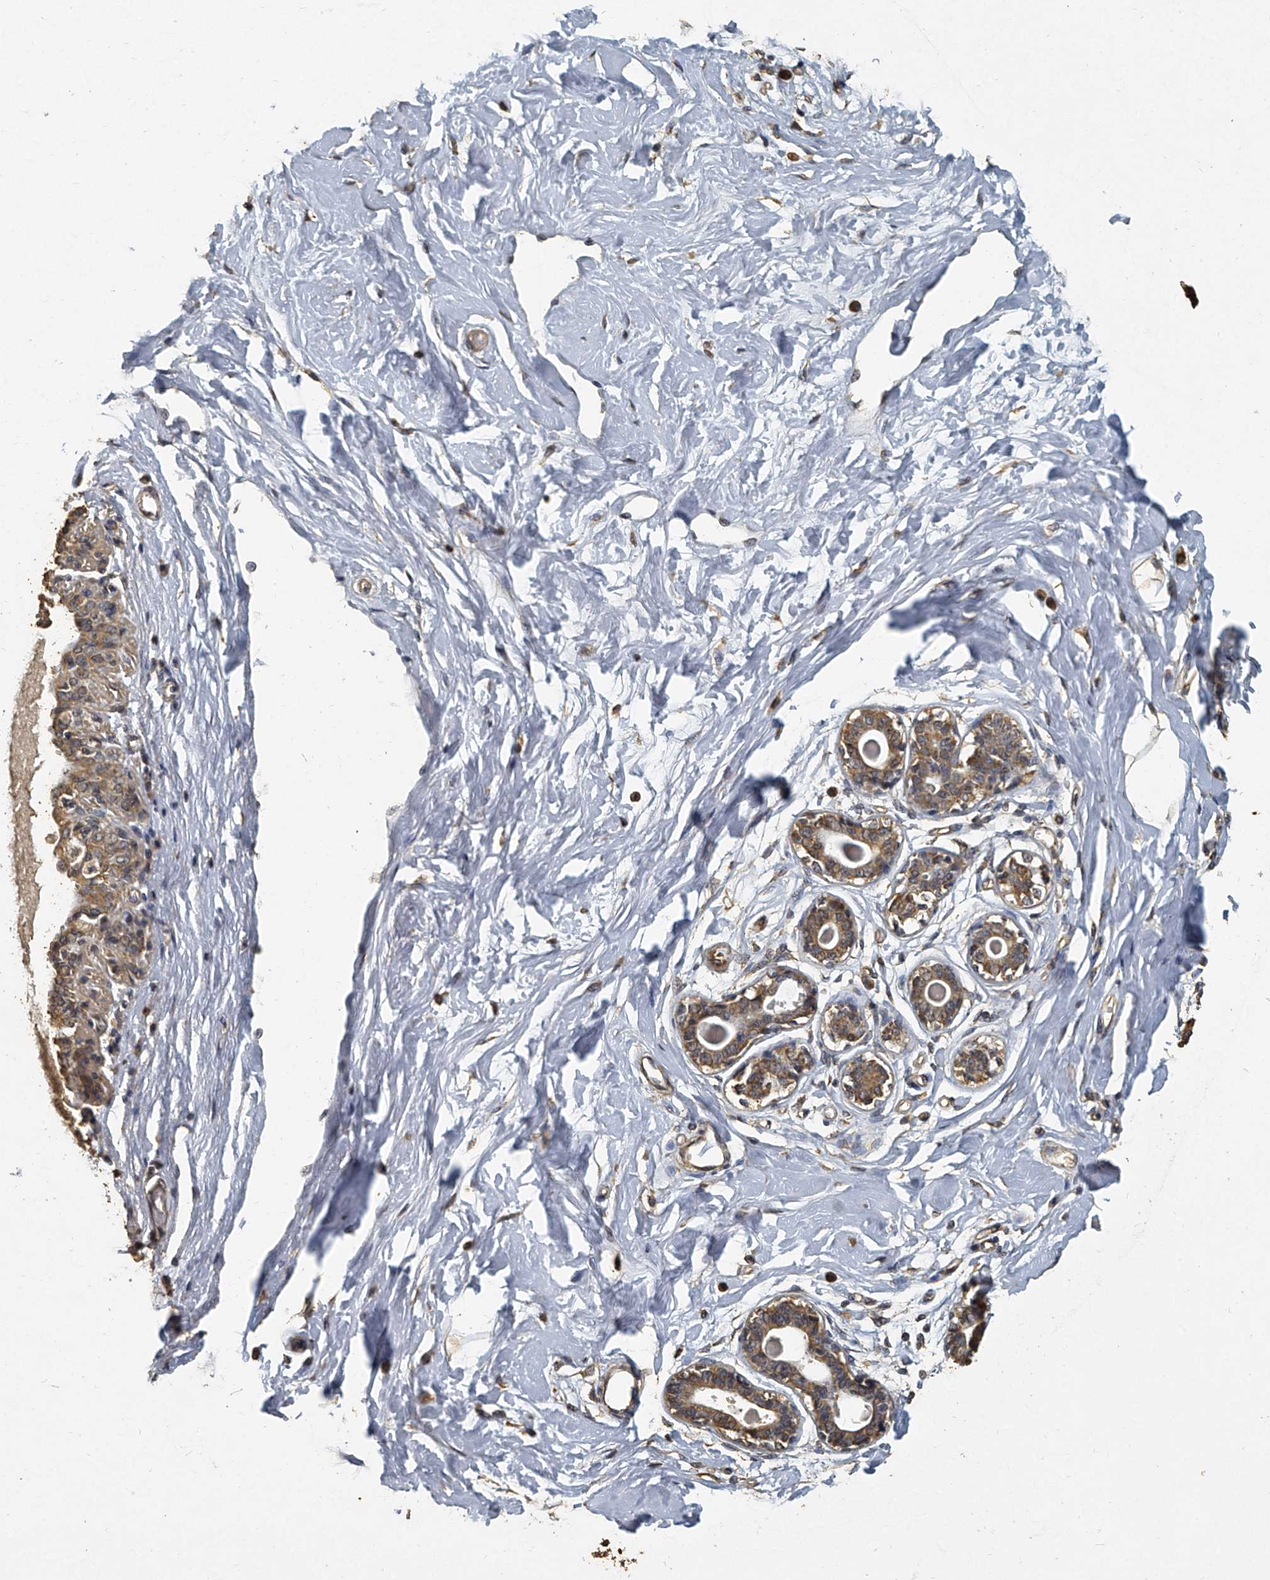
{"staining": {"intensity": "moderate", "quantity": ">75%", "location": "cytoplasmic/membranous"}, "tissue": "breast", "cell_type": "Adipocytes", "image_type": "normal", "snomed": [{"axis": "morphology", "description": "Normal tissue, NOS"}, {"axis": "topography", "description": "Breast"}], "caption": "Immunohistochemistry (IHC) of benign breast exhibits medium levels of moderate cytoplasmic/membranous expression in approximately >75% of adipocytes. Nuclei are stained in blue.", "gene": "MRPL28", "patient": {"sex": "female", "age": 45}}